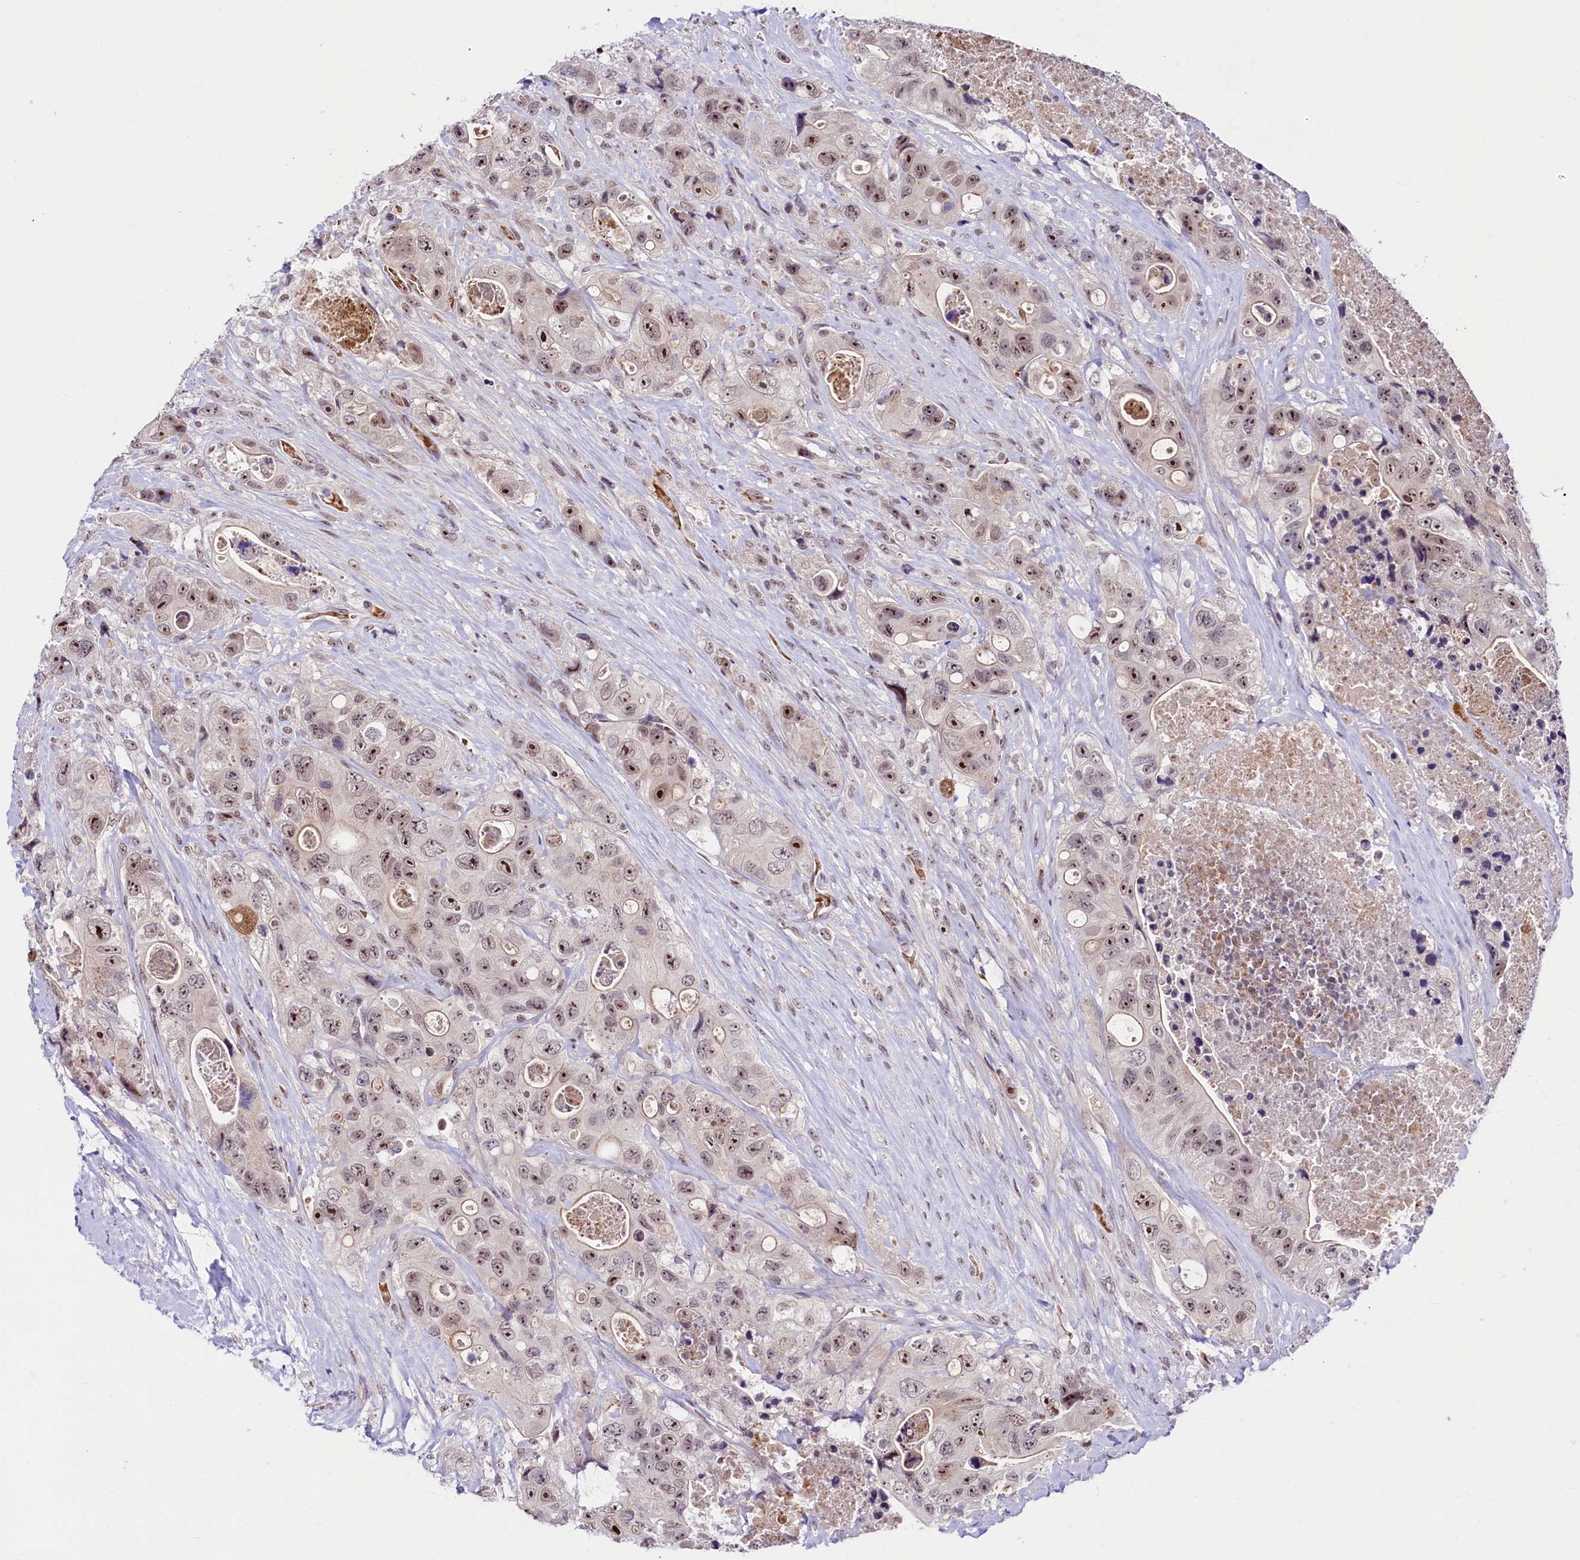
{"staining": {"intensity": "moderate", "quantity": ">75%", "location": "nuclear"}, "tissue": "colorectal cancer", "cell_type": "Tumor cells", "image_type": "cancer", "snomed": [{"axis": "morphology", "description": "Adenocarcinoma, NOS"}, {"axis": "topography", "description": "Colon"}], "caption": "Immunohistochemical staining of human colorectal adenocarcinoma displays medium levels of moderate nuclear protein positivity in approximately >75% of tumor cells.", "gene": "LEUTX", "patient": {"sex": "female", "age": 46}}